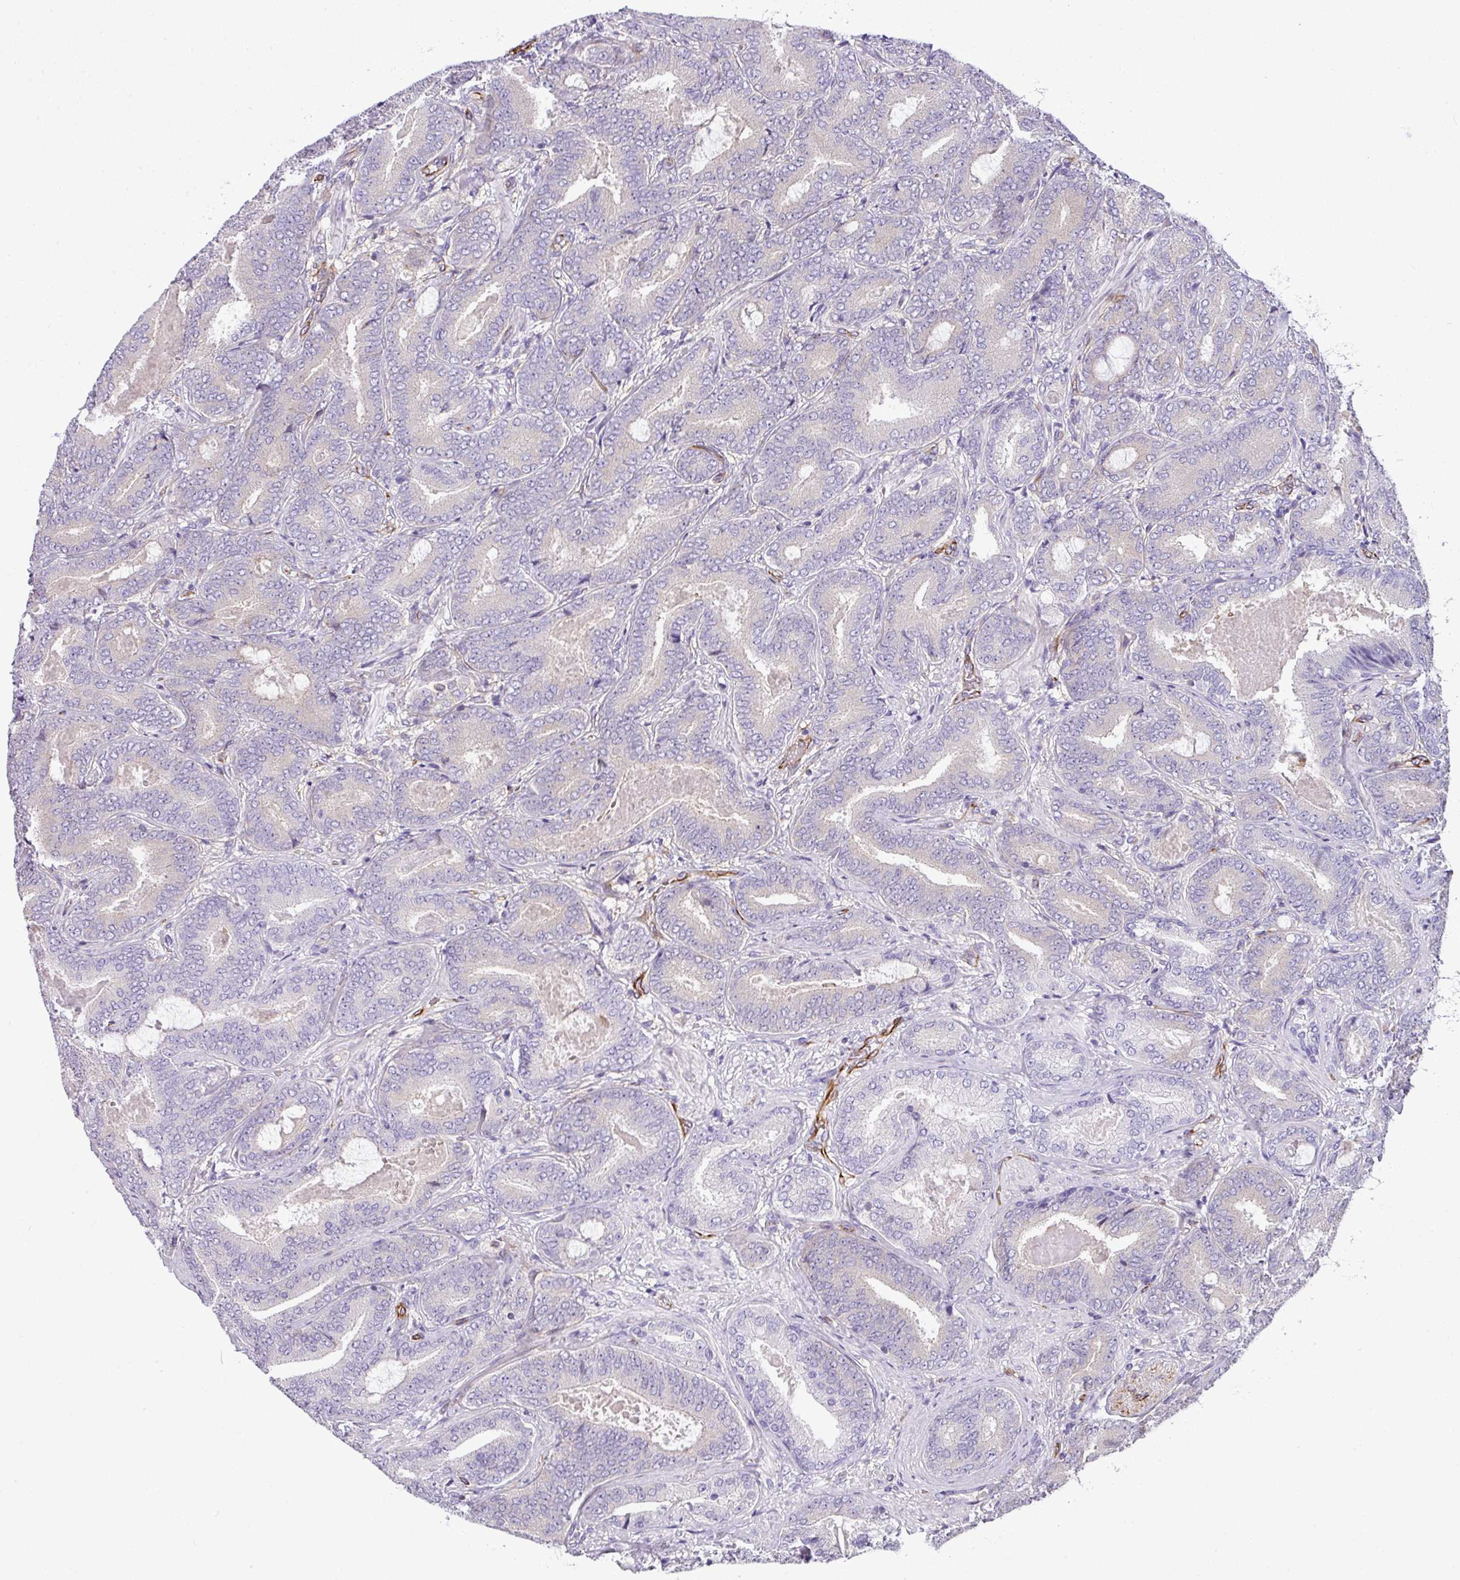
{"staining": {"intensity": "negative", "quantity": "none", "location": "none"}, "tissue": "prostate cancer", "cell_type": "Tumor cells", "image_type": "cancer", "snomed": [{"axis": "morphology", "description": "Adenocarcinoma, Low grade"}, {"axis": "topography", "description": "Prostate and seminal vesicle, NOS"}], "caption": "Tumor cells are negative for brown protein staining in adenocarcinoma (low-grade) (prostate). (DAB (3,3'-diaminobenzidine) IHC with hematoxylin counter stain).", "gene": "ENSG00000273748", "patient": {"sex": "male", "age": 61}}